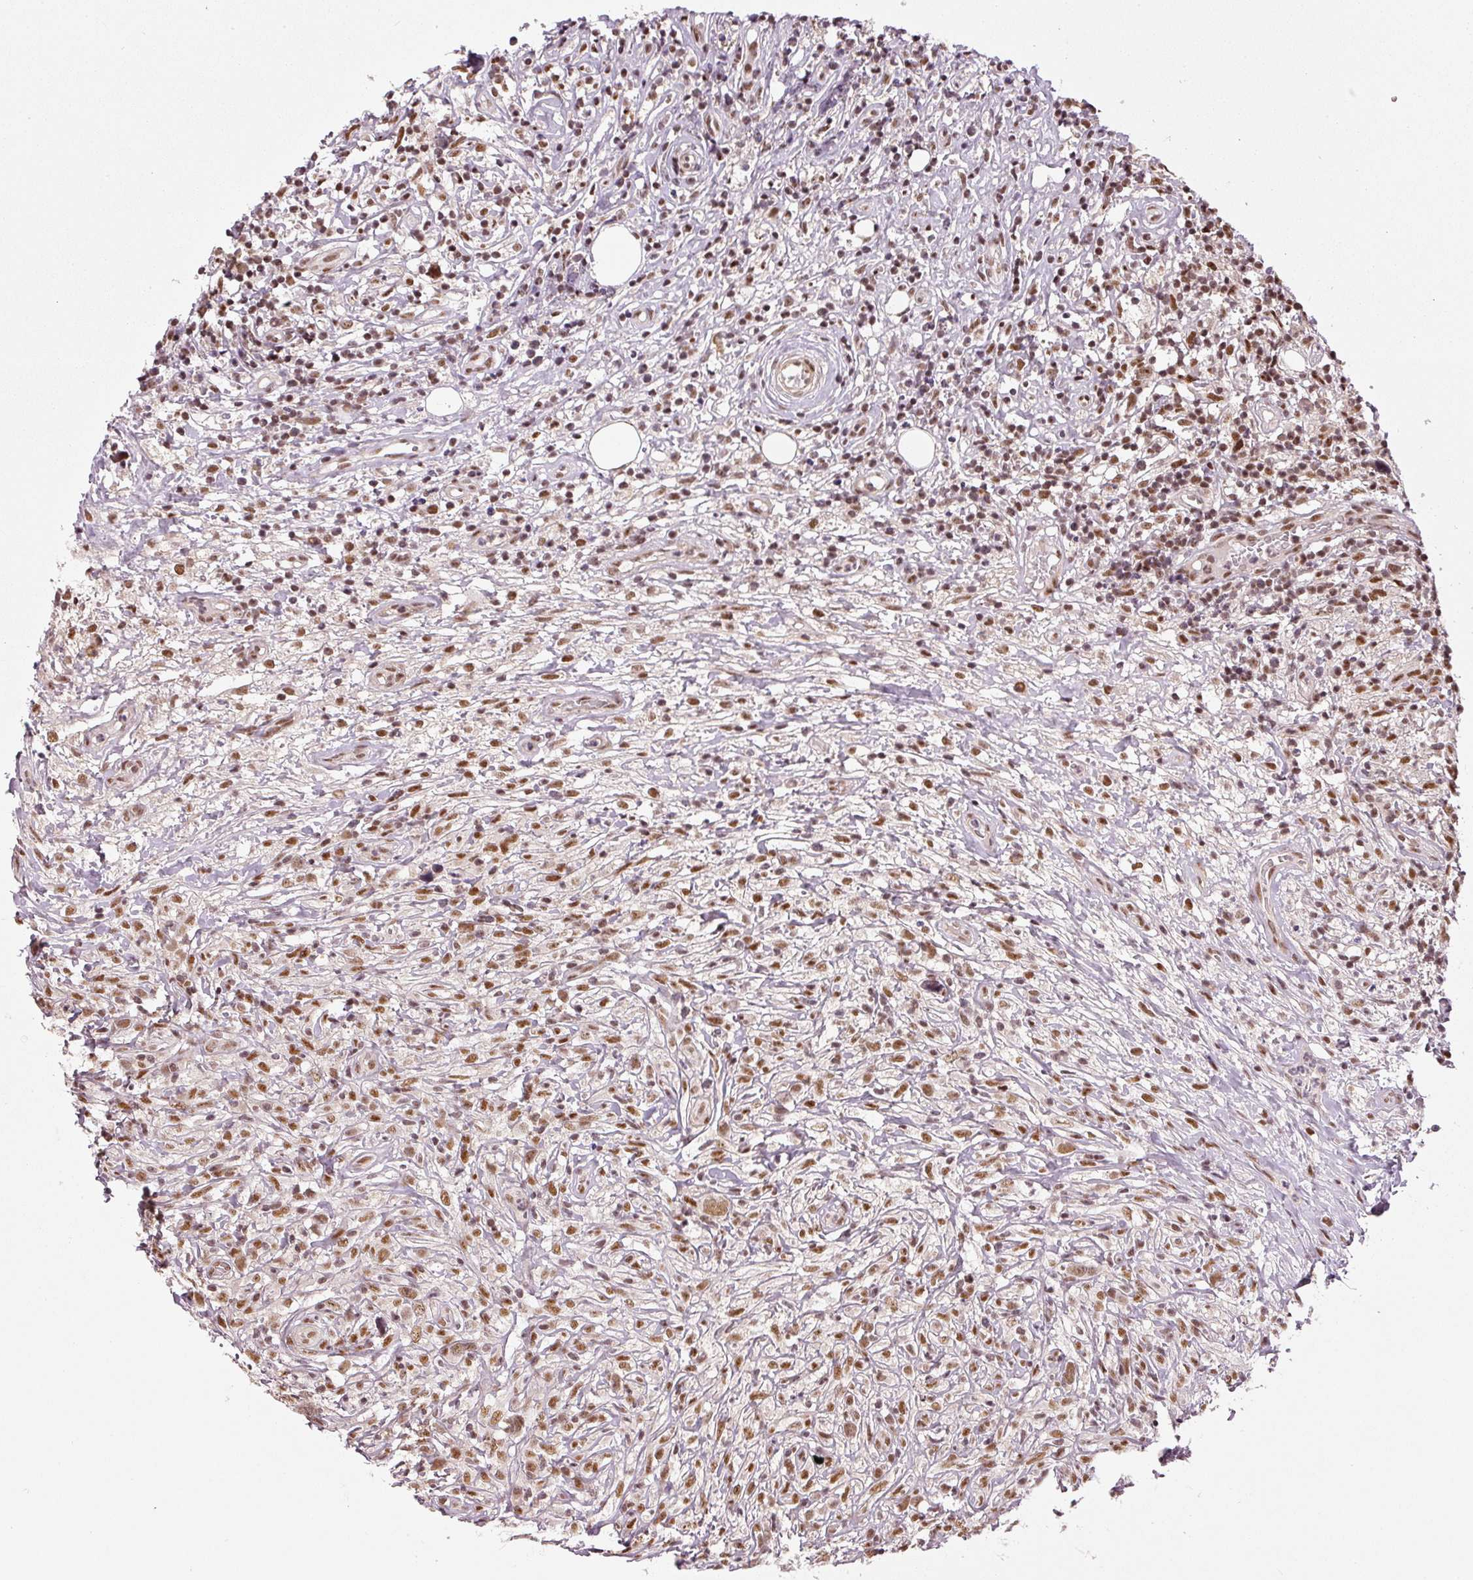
{"staining": {"intensity": "moderate", "quantity": ">75%", "location": "nuclear"}, "tissue": "lymphoma", "cell_type": "Tumor cells", "image_type": "cancer", "snomed": [{"axis": "morphology", "description": "Hodgkin's disease, NOS"}, {"axis": "topography", "description": "No Tissue"}], "caption": "Protein staining reveals moderate nuclear expression in approximately >75% of tumor cells in Hodgkin's disease.", "gene": "THOC6", "patient": {"sex": "female", "age": 21}}